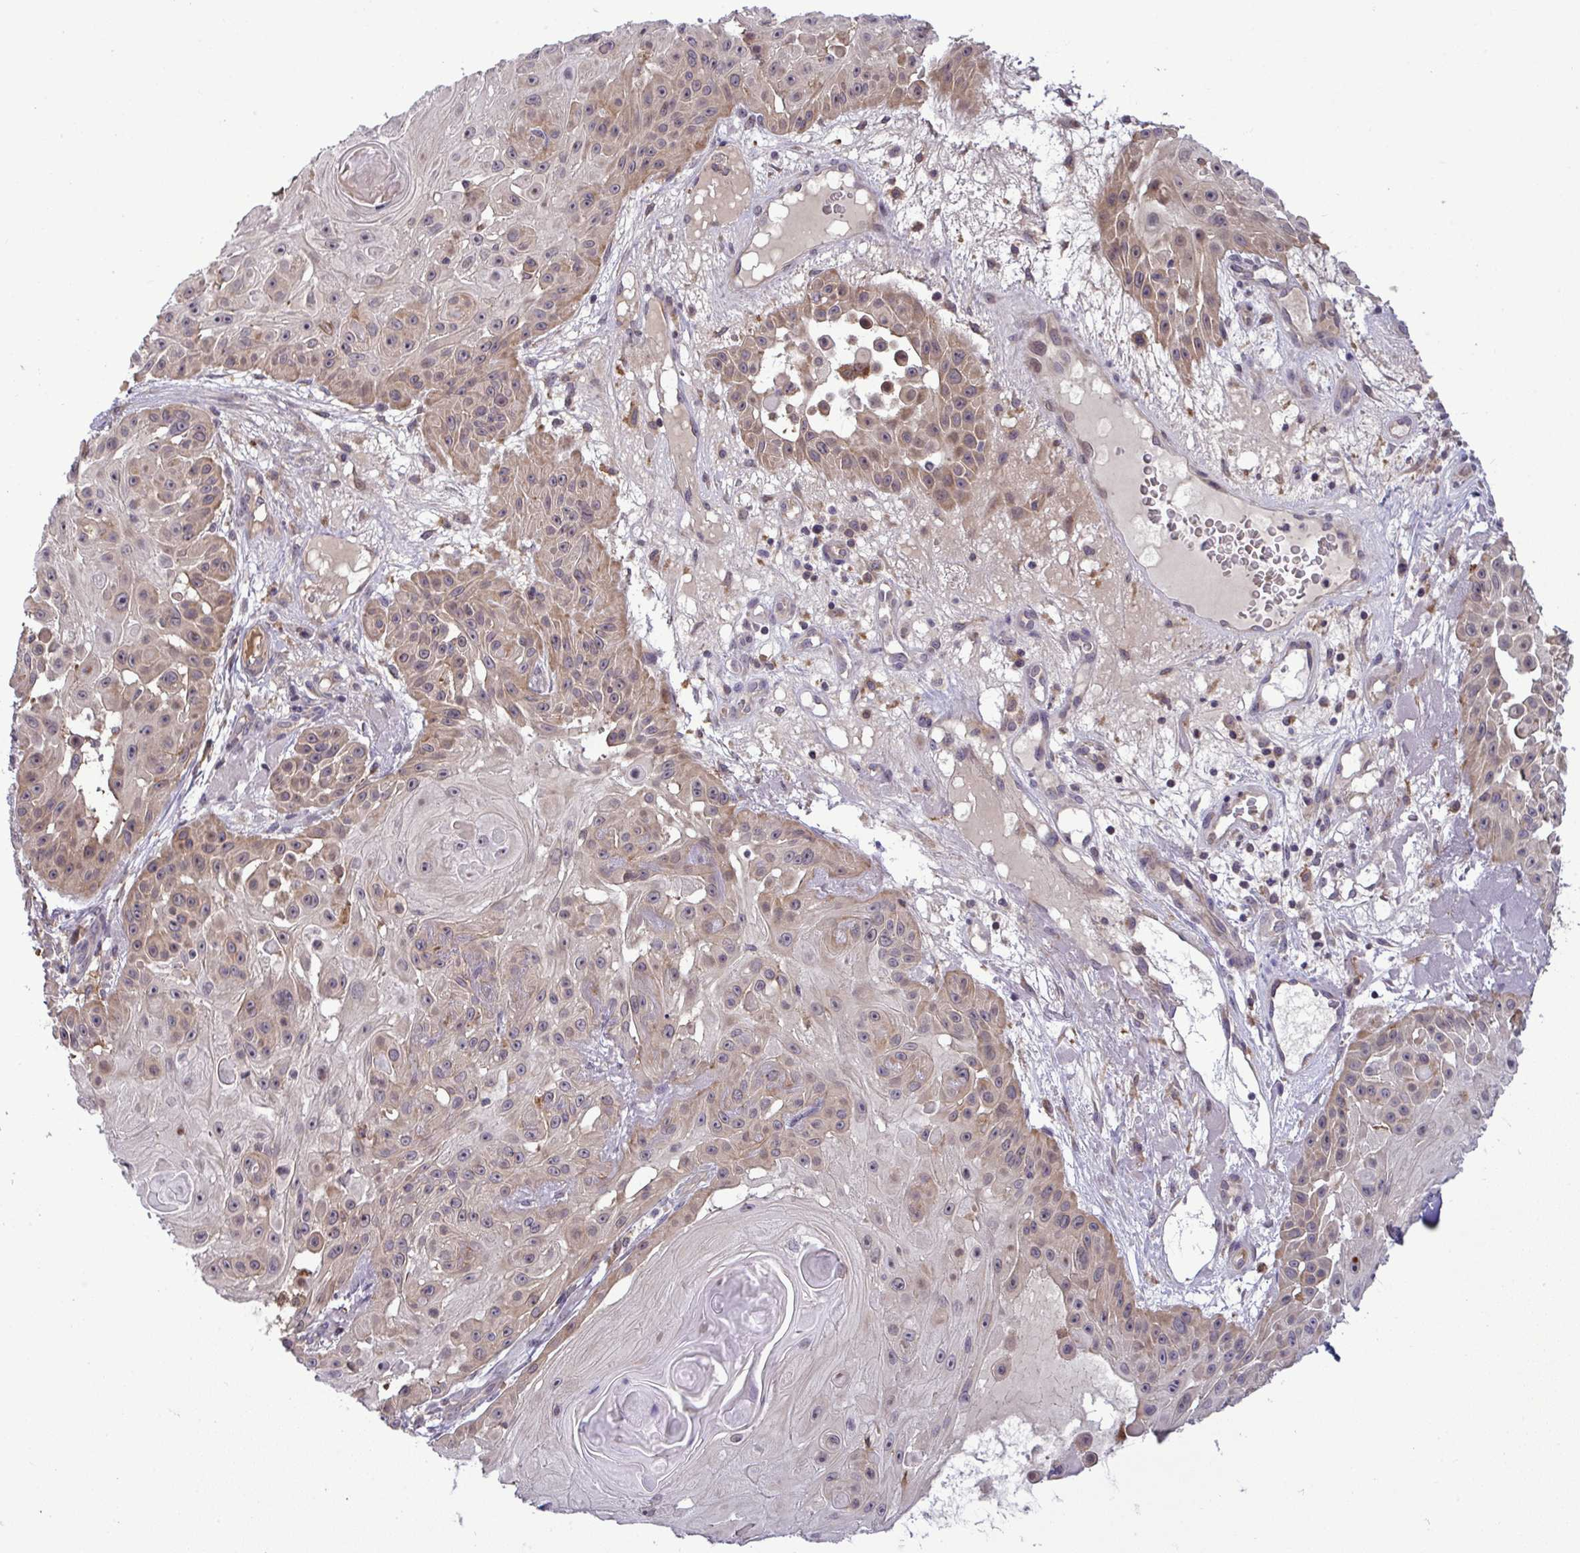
{"staining": {"intensity": "weak", "quantity": "25%-75%", "location": "cytoplasmic/membranous"}, "tissue": "skin cancer", "cell_type": "Tumor cells", "image_type": "cancer", "snomed": [{"axis": "morphology", "description": "Squamous cell carcinoma, NOS"}, {"axis": "topography", "description": "Skin"}], "caption": "Tumor cells reveal weak cytoplasmic/membranous staining in about 25%-75% of cells in skin cancer.", "gene": "SLC9A6", "patient": {"sex": "male", "age": 91}}